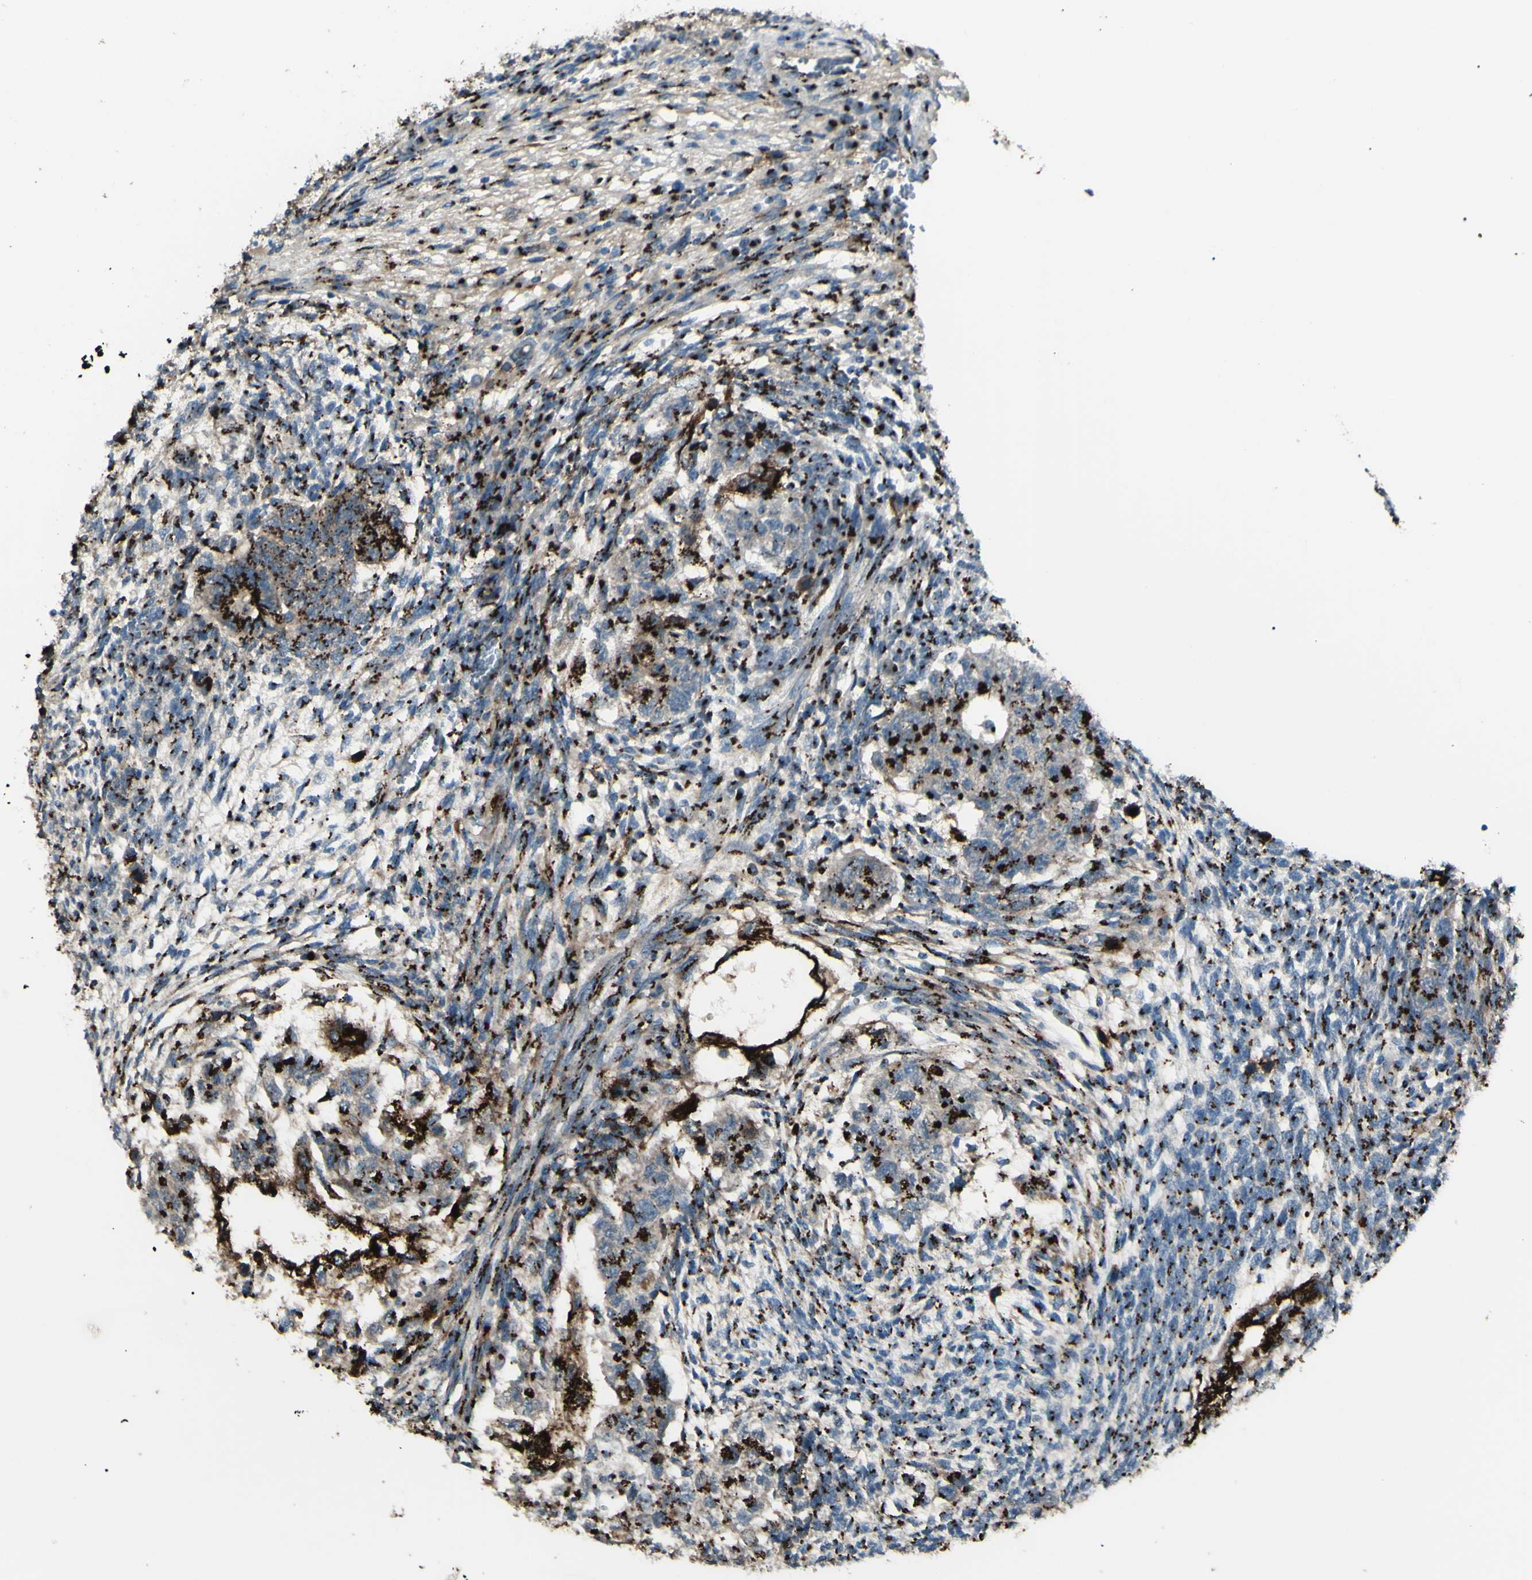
{"staining": {"intensity": "moderate", "quantity": ">75%", "location": "cytoplasmic/membranous"}, "tissue": "testis cancer", "cell_type": "Tumor cells", "image_type": "cancer", "snomed": [{"axis": "morphology", "description": "Normal tissue, NOS"}, {"axis": "morphology", "description": "Carcinoma, Embryonal, NOS"}, {"axis": "topography", "description": "Testis"}], "caption": "Immunohistochemical staining of human testis cancer exhibits medium levels of moderate cytoplasmic/membranous protein staining in about >75% of tumor cells.", "gene": "BPNT2", "patient": {"sex": "male", "age": 36}}